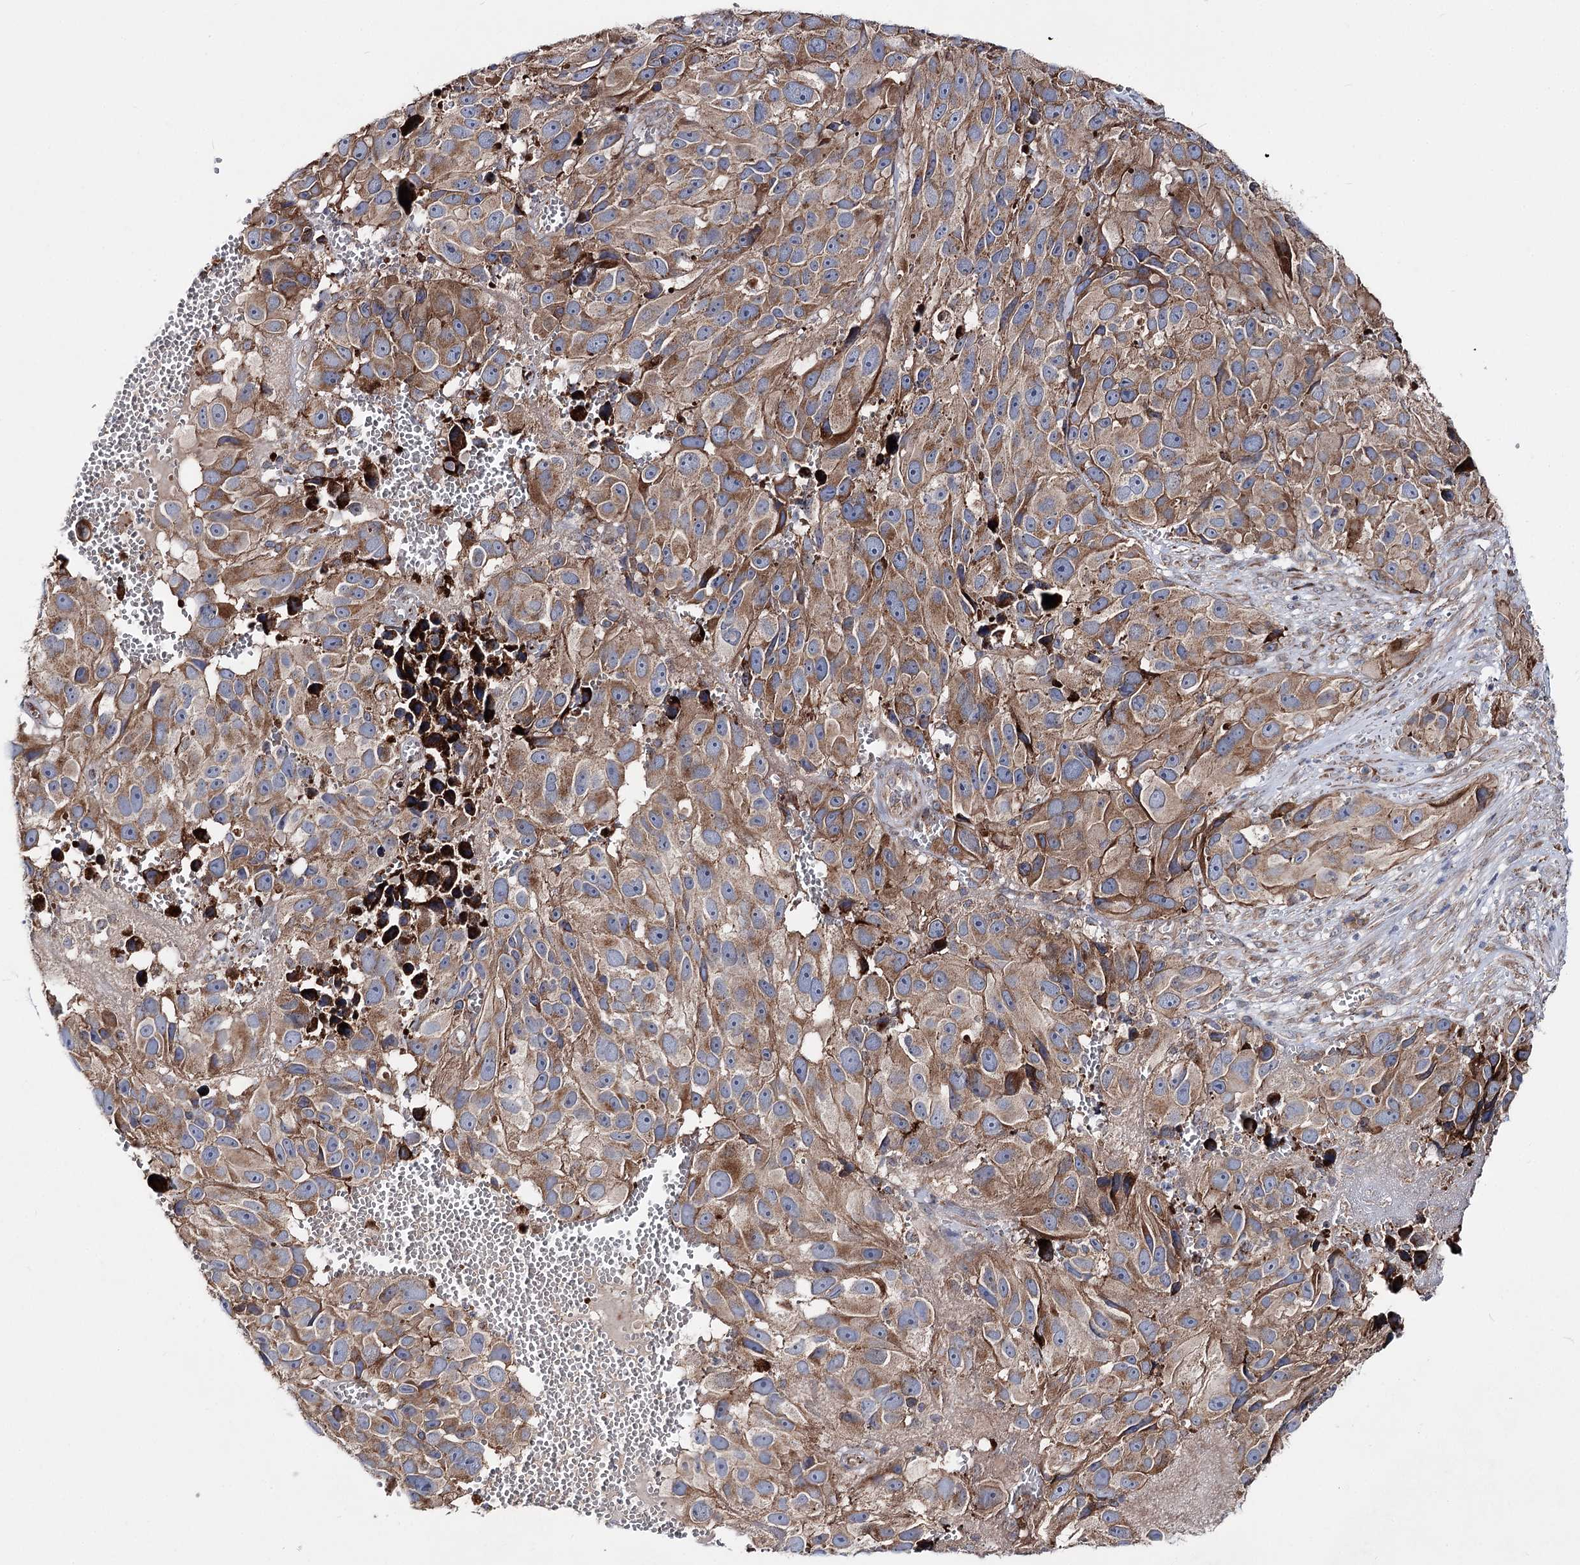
{"staining": {"intensity": "strong", "quantity": "25%-75%", "location": "cytoplasmic/membranous"}, "tissue": "melanoma", "cell_type": "Tumor cells", "image_type": "cancer", "snomed": [{"axis": "morphology", "description": "Malignant melanoma, NOS"}, {"axis": "topography", "description": "Skin"}], "caption": "Tumor cells display high levels of strong cytoplasmic/membranous expression in approximately 25%-75% of cells in malignant melanoma.", "gene": "MSANTD2", "patient": {"sex": "male", "age": 84}}